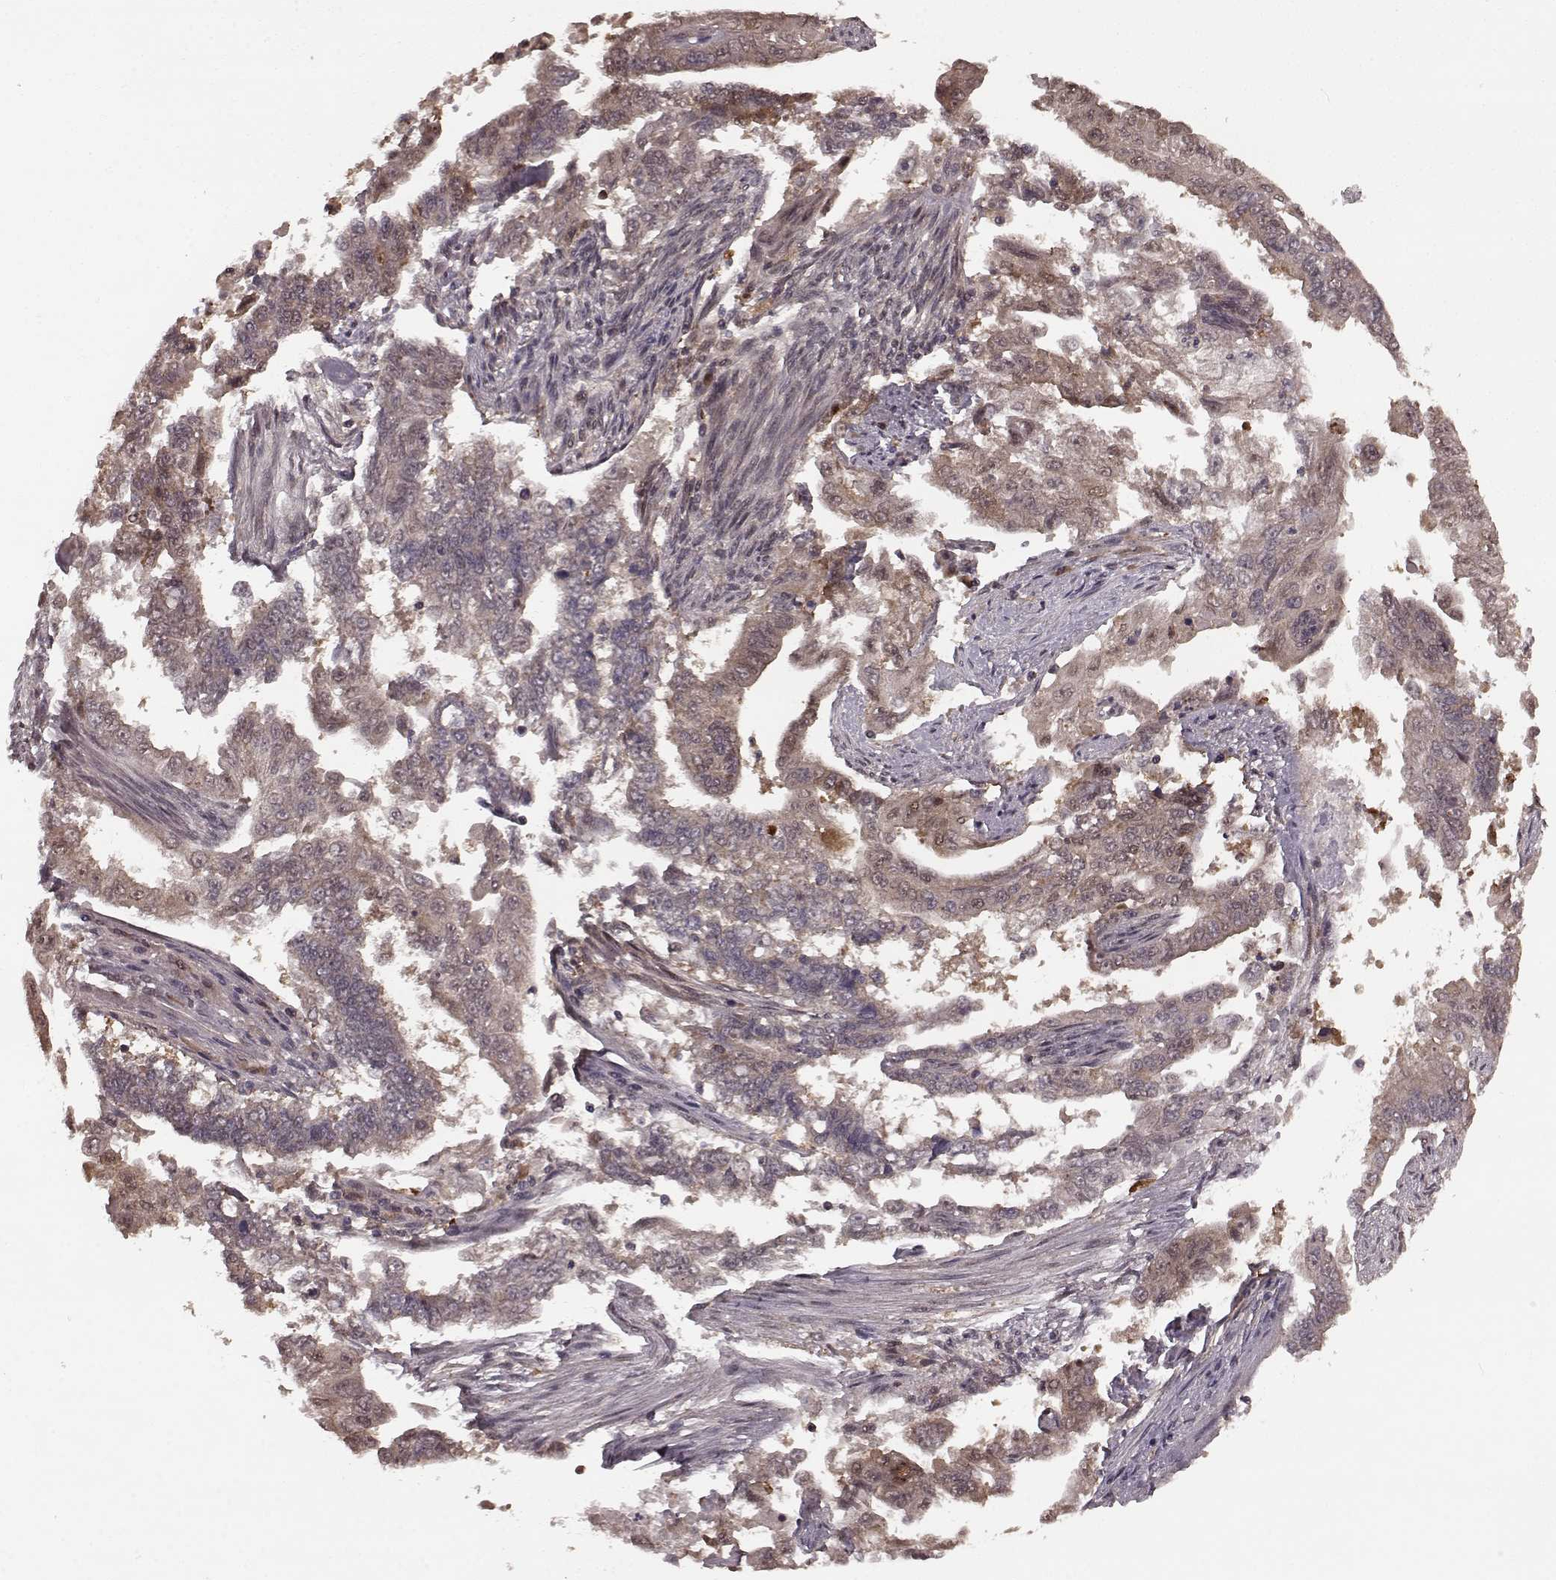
{"staining": {"intensity": "weak", "quantity": "<25%", "location": "cytoplasmic/membranous"}, "tissue": "endometrial cancer", "cell_type": "Tumor cells", "image_type": "cancer", "snomed": [{"axis": "morphology", "description": "Adenocarcinoma, NOS"}, {"axis": "topography", "description": "Uterus"}], "caption": "IHC image of neoplastic tissue: human endometrial adenocarcinoma stained with DAB (3,3'-diaminobenzidine) displays no significant protein expression in tumor cells.", "gene": "GSS", "patient": {"sex": "female", "age": 59}}